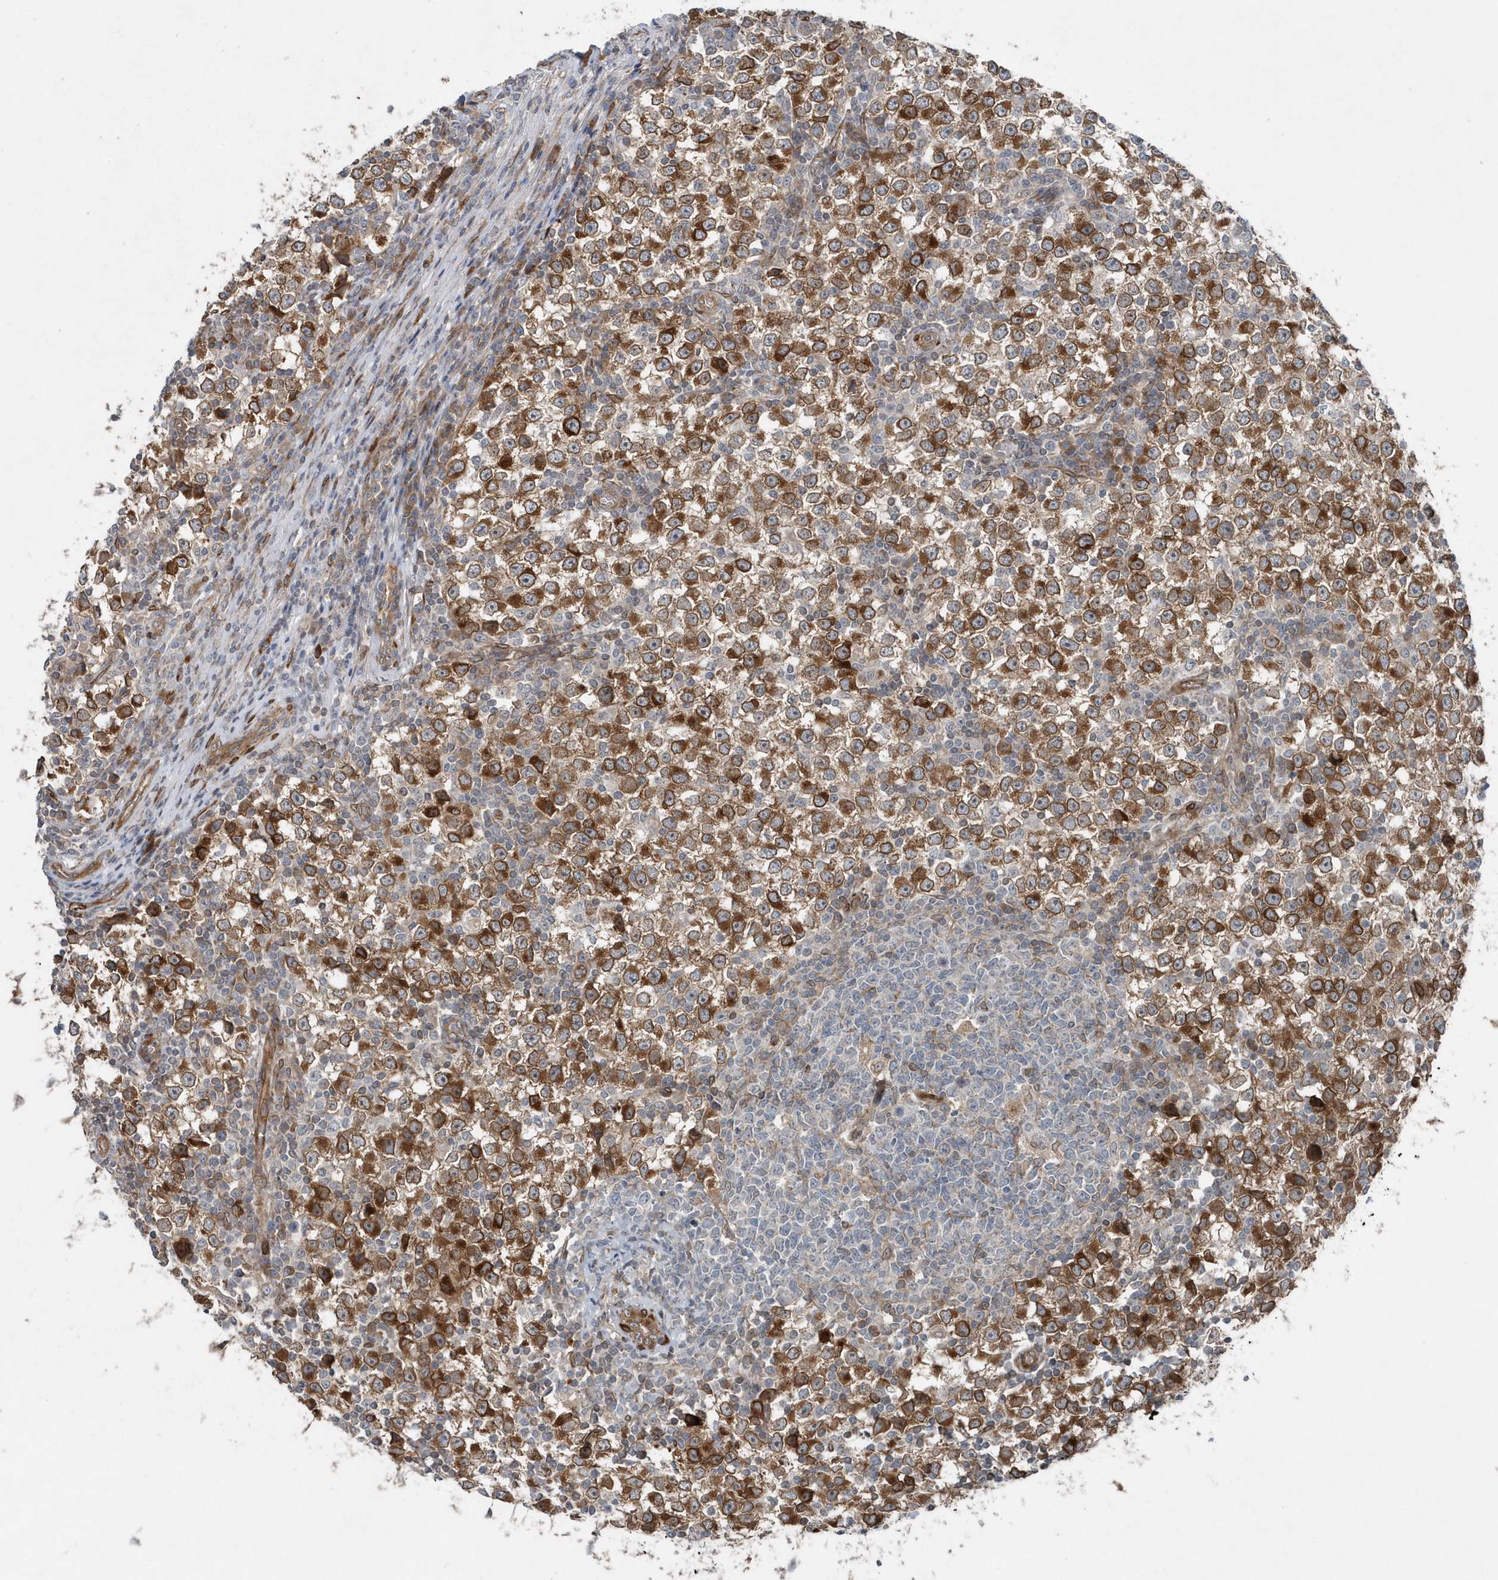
{"staining": {"intensity": "moderate", "quantity": "25%-75%", "location": "cytoplasmic/membranous"}, "tissue": "testis cancer", "cell_type": "Tumor cells", "image_type": "cancer", "snomed": [{"axis": "morphology", "description": "Seminoma, NOS"}, {"axis": "topography", "description": "Testis"}], "caption": "Tumor cells reveal moderate cytoplasmic/membranous expression in approximately 25%-75% of cells in testis seminoma.", "gene": "MCC", "patient": {"sex": "male", "age": 65}}